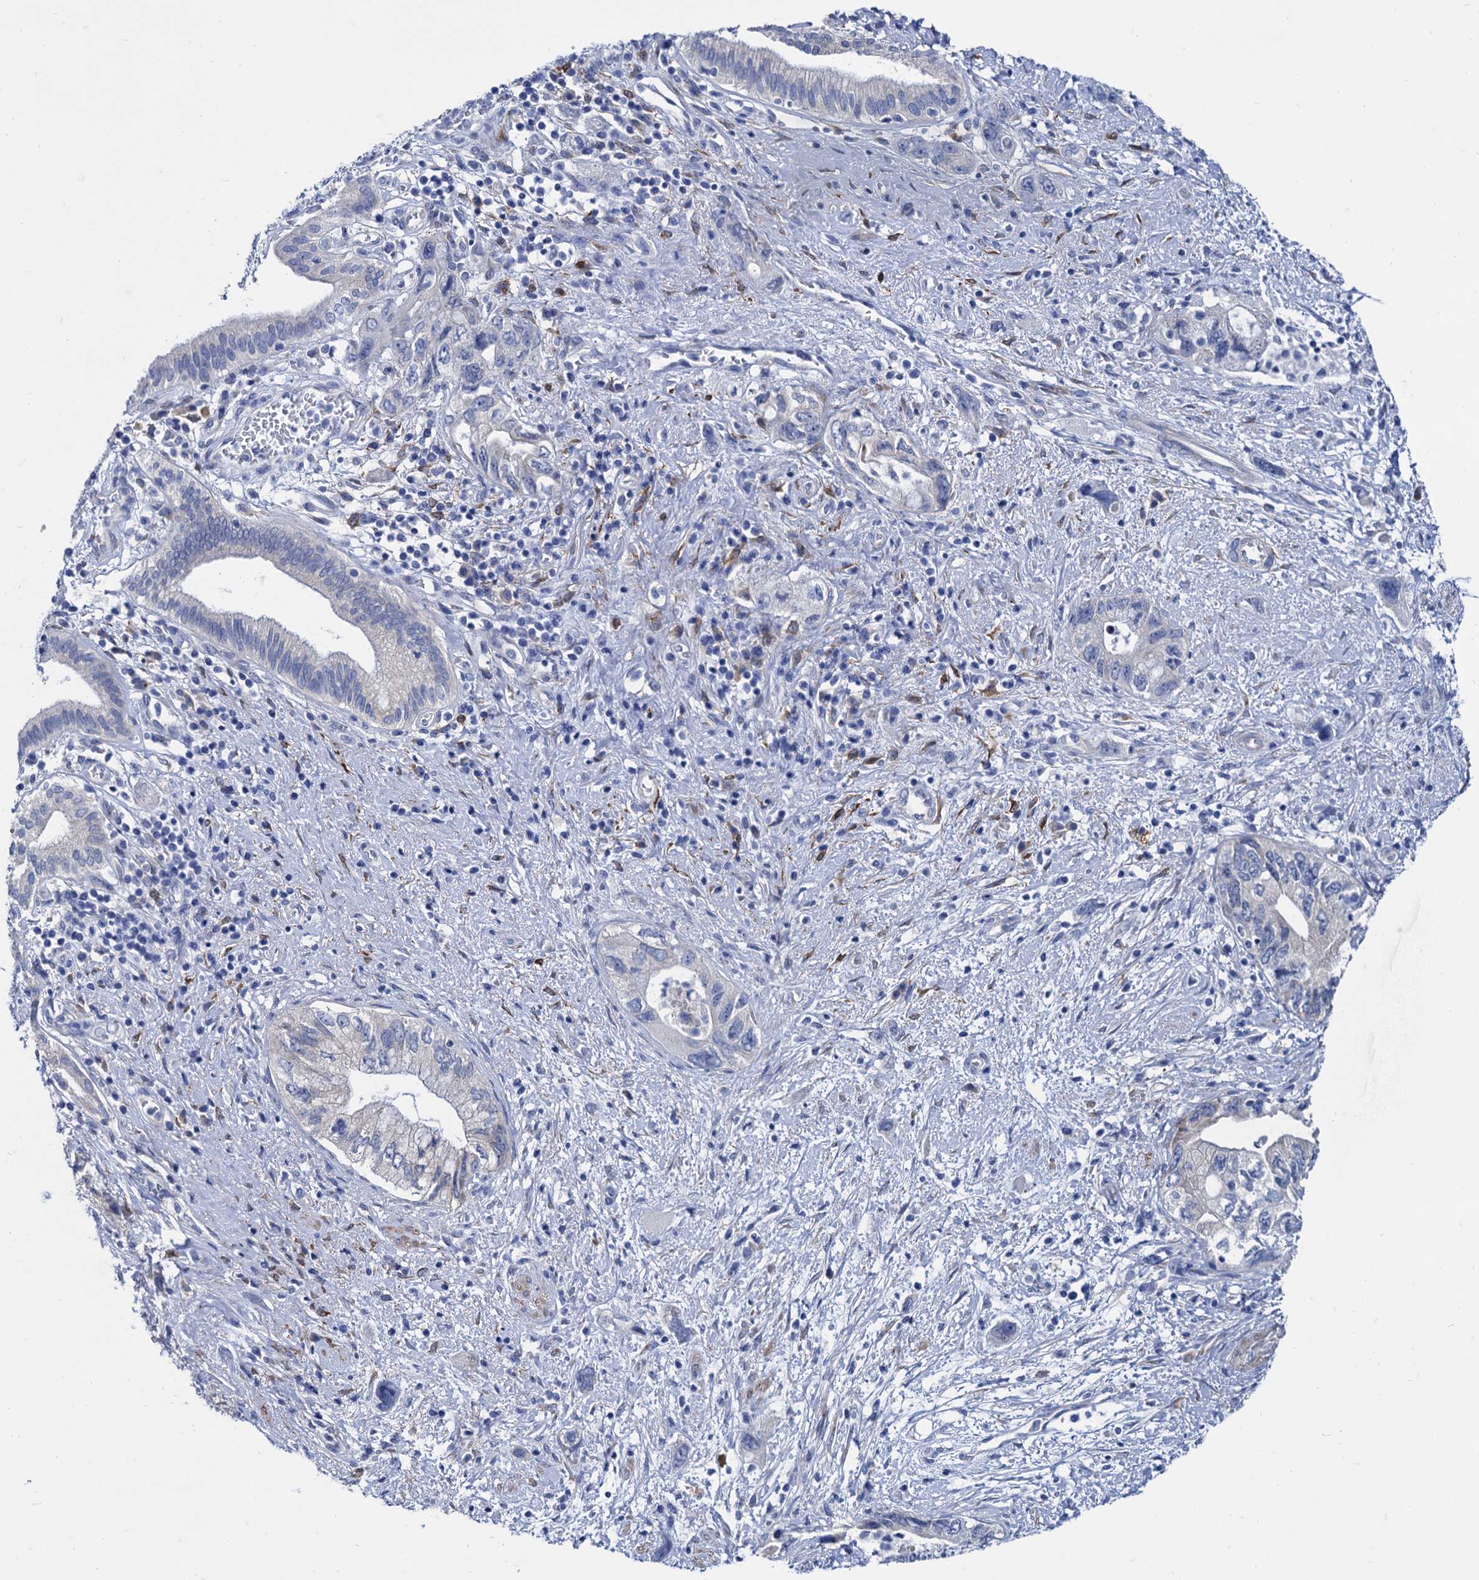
{"staining": {"intensity": "negative", "quantity": "none", "location": "none"}, "tissue": "pancreatic cancer", "cell_type": "Tumor cells", "image_type": "cancer", "snomed": [{"axis": "morphology", "description": "Adenocarcinoma, NOS"}, {"axis": "topography", "description": "Pancreas"}], "caption": "Tumor cells are negative for brown protein staining in pancreatic adenocarcinoma.", "gene": "FOXR2", "patient": {"sex": "female", "age": 73}}